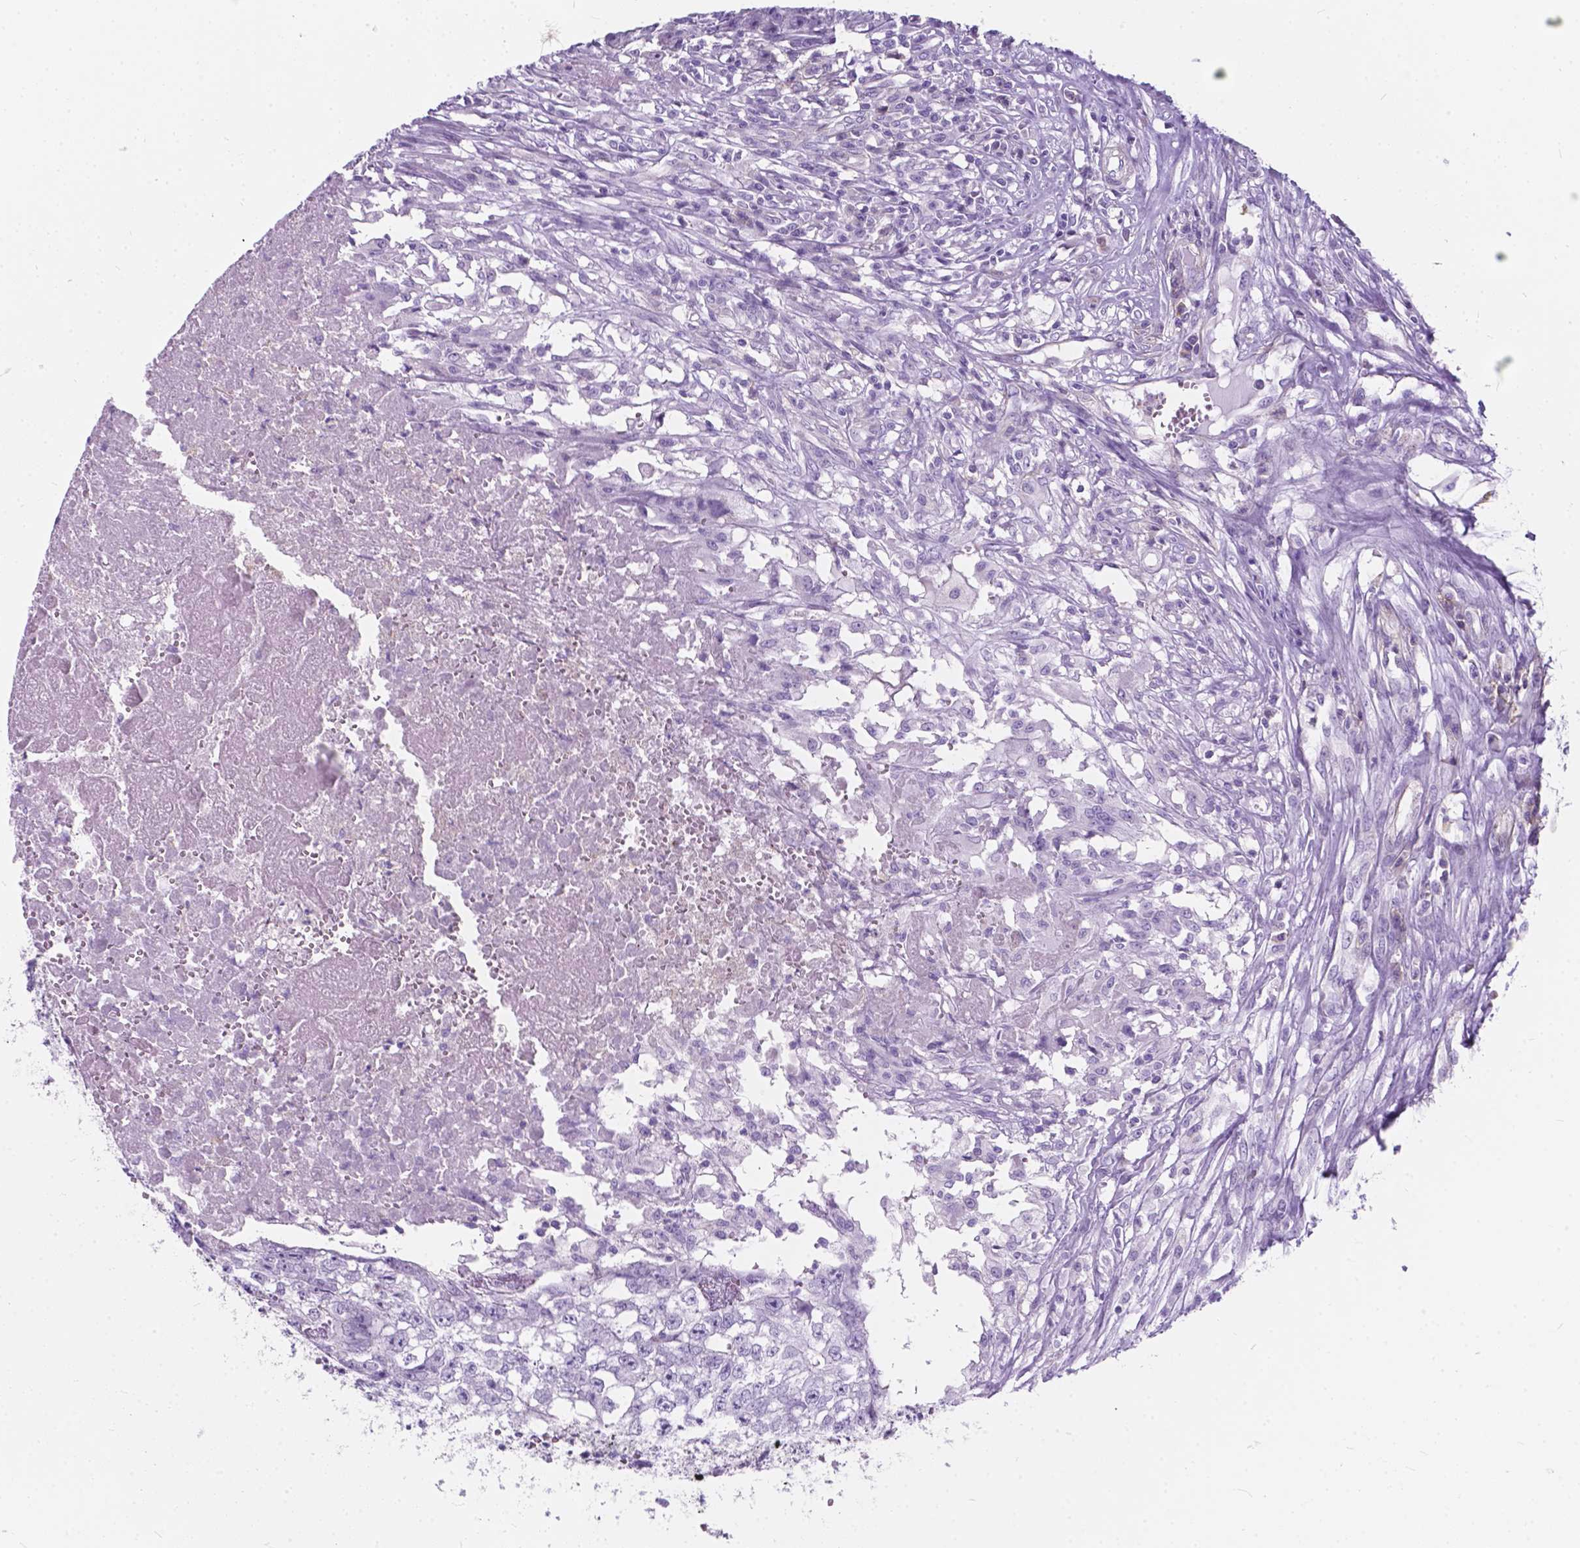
{"staining": {"intensity": "negative", "quantity": "none", "location": "none"}, "tissue": "testis cancer", "cell_type": "Tumor cells", "image_type": "cancer", "snomed": [{"axis": "morphology", "description": "Carcinoma, Embryonal, NOS"}, {"axis": "morphology", "description": "Teratoma, malignant, NOS"}, {"axis": "topography", "description": "Testis"}], "caption": "The histopathology image reveals no significant expression in tumor cells of teratoma (malignant) (testis).", "gene": "KIAA0040", "patient": {"sex": "male", "age": 24}}